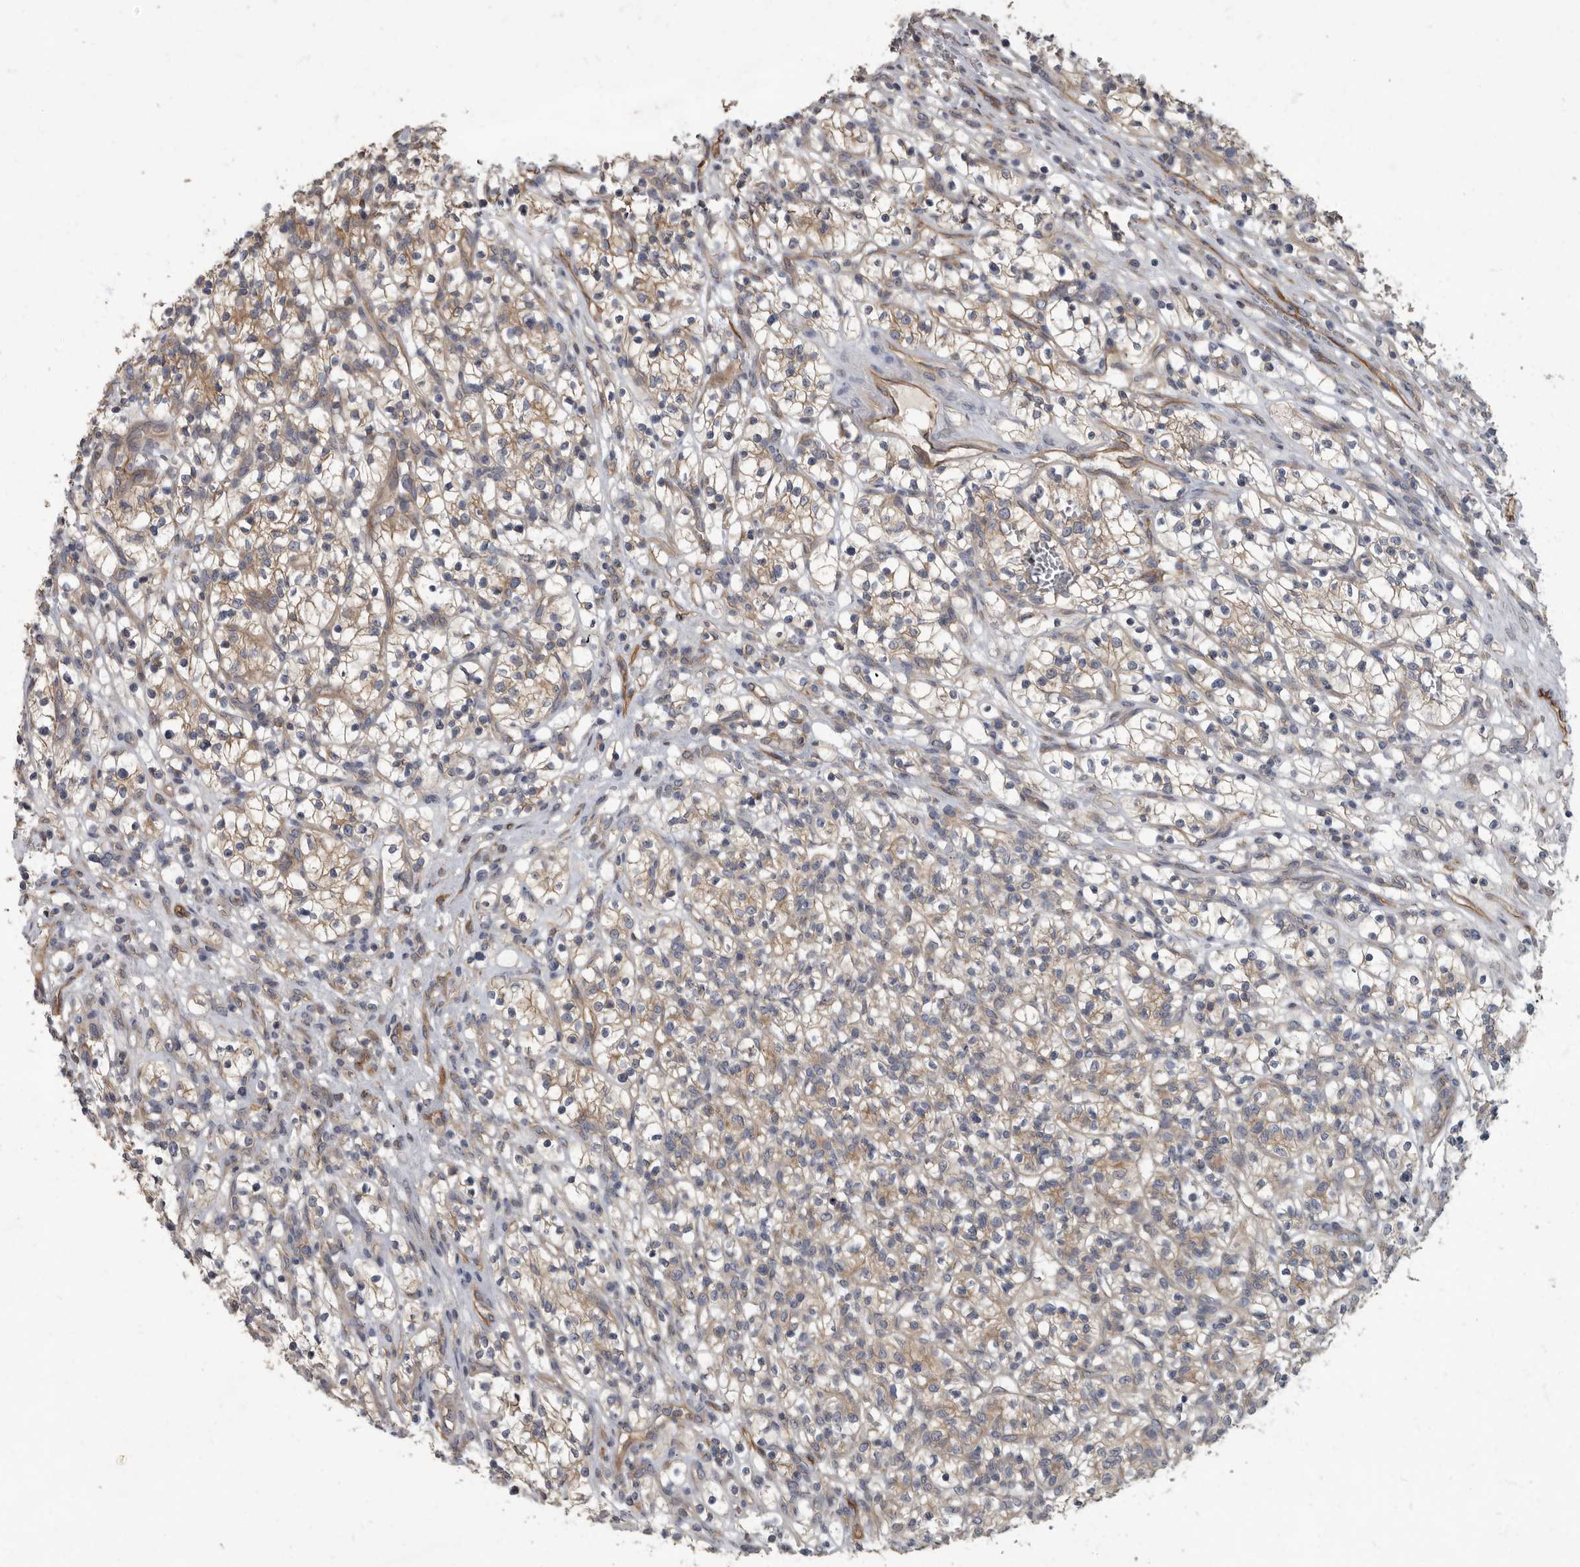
{"staining": {"intensity": "weak", "quantity": "<25%", "location": "cytoplasmic/membranous"}, "tissue": "renal cancer", "cell_type": "Tumor cells", "image_type": "cancer", "snomed": [{"axis": "morphology", "description": "Adenocarcinoma, NOS"}, {"axis": "topography", "description": "Kidney"}], "caption": "The histopathology image reveals no staining of tumor cells in renal adenocarcinoma.", "gene": "PDK1", "patient": {"sex": "female", "age": 57}}